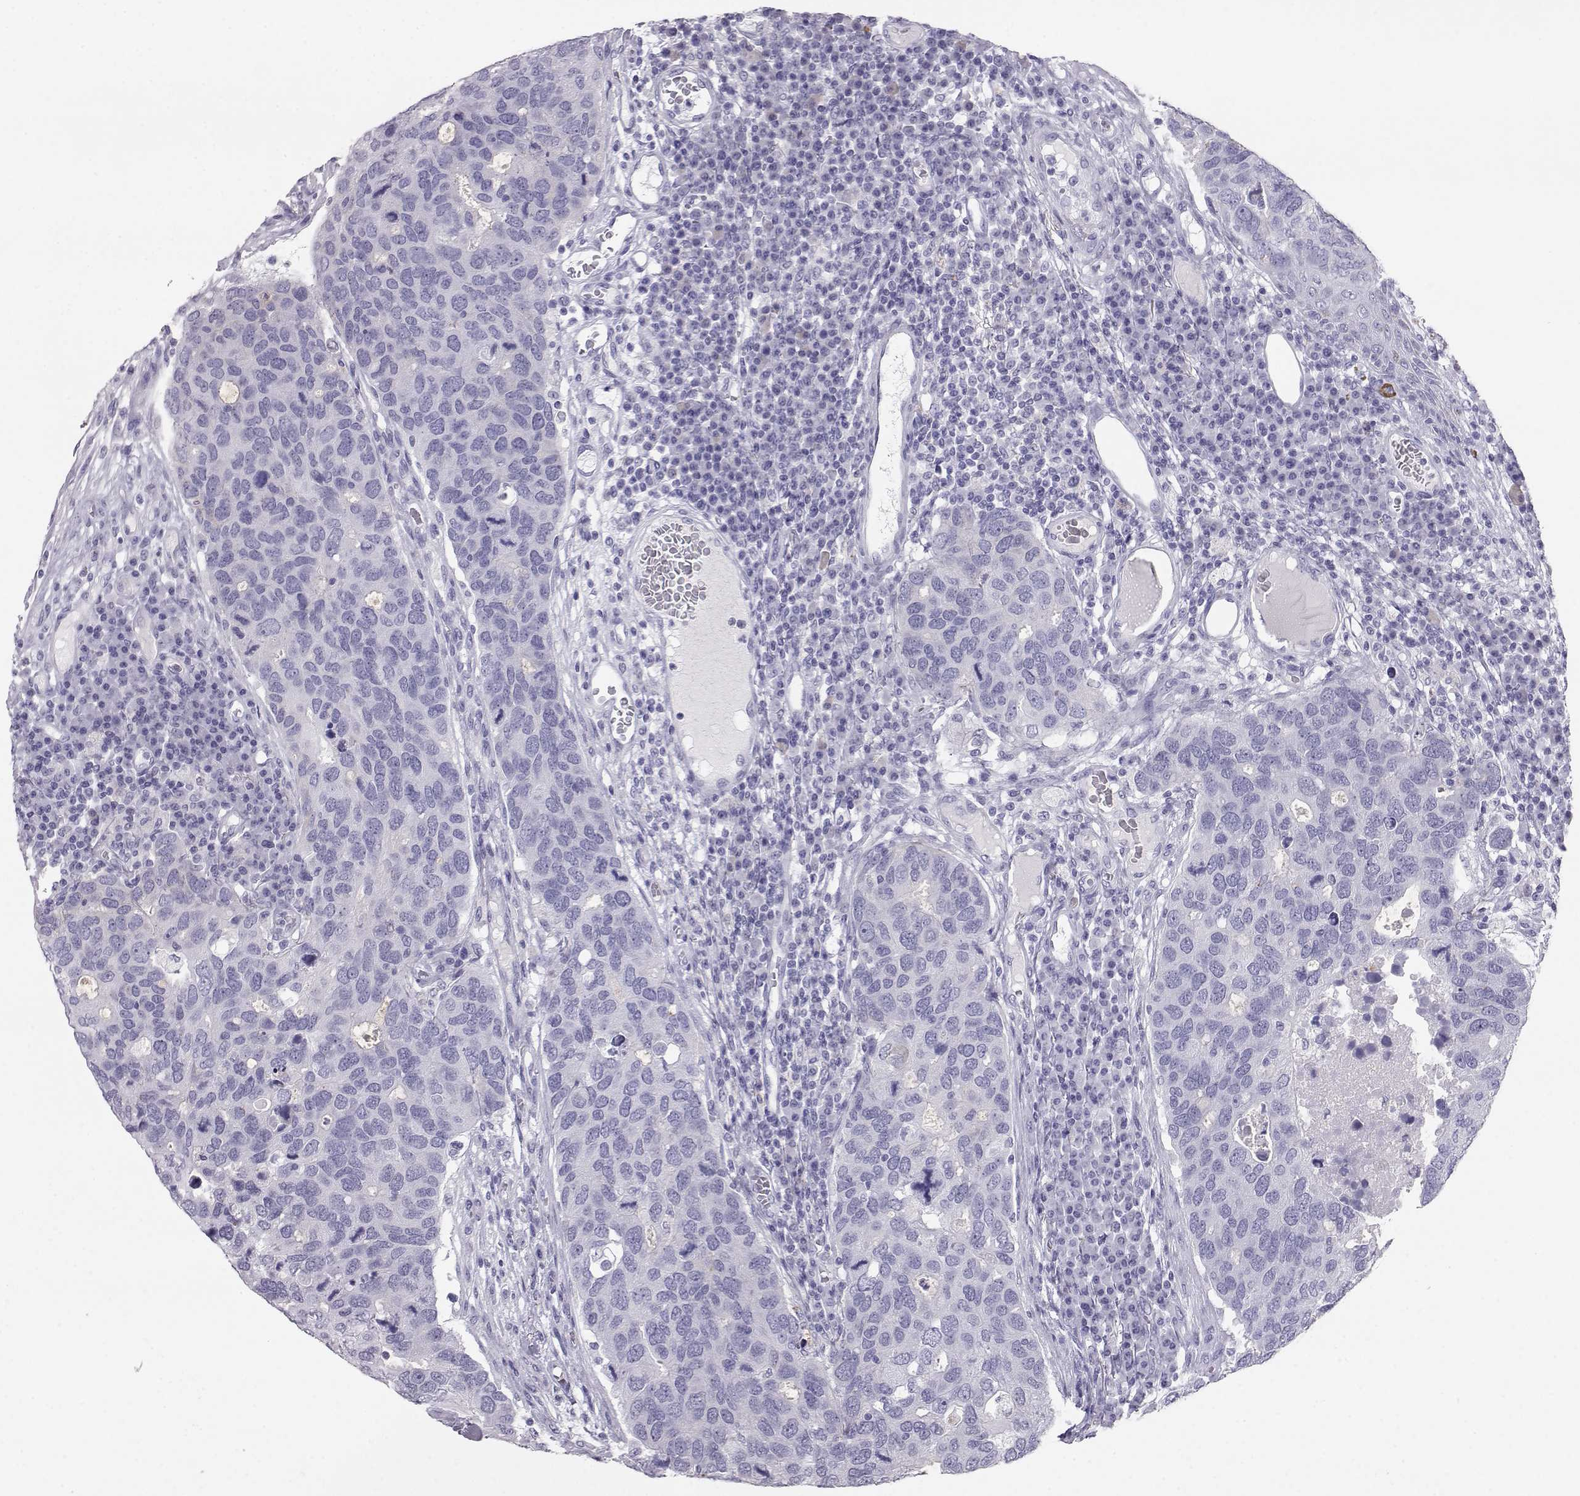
{"staining": {"intensity": "negative", "quantity": "none", "location": "none"}, "tissue": "breast cancer", "cell_type": "Tumor cells", "image_type": "cancer", "snomed": [{"axis": "morphology", "description": "Duct carcinoma"}, {"axis": "topography", "description": "Breast"}], "caption": "This histopathology image is of intraductal carcinoma (breast) stained with immunohistochemistry (IHC) to label a protein in brown with the nuclei are counter-stained blue. There is no positivity in tumor cells.", "gene": "ITLN2", "patient": {"sex": "female", "age": 83}}